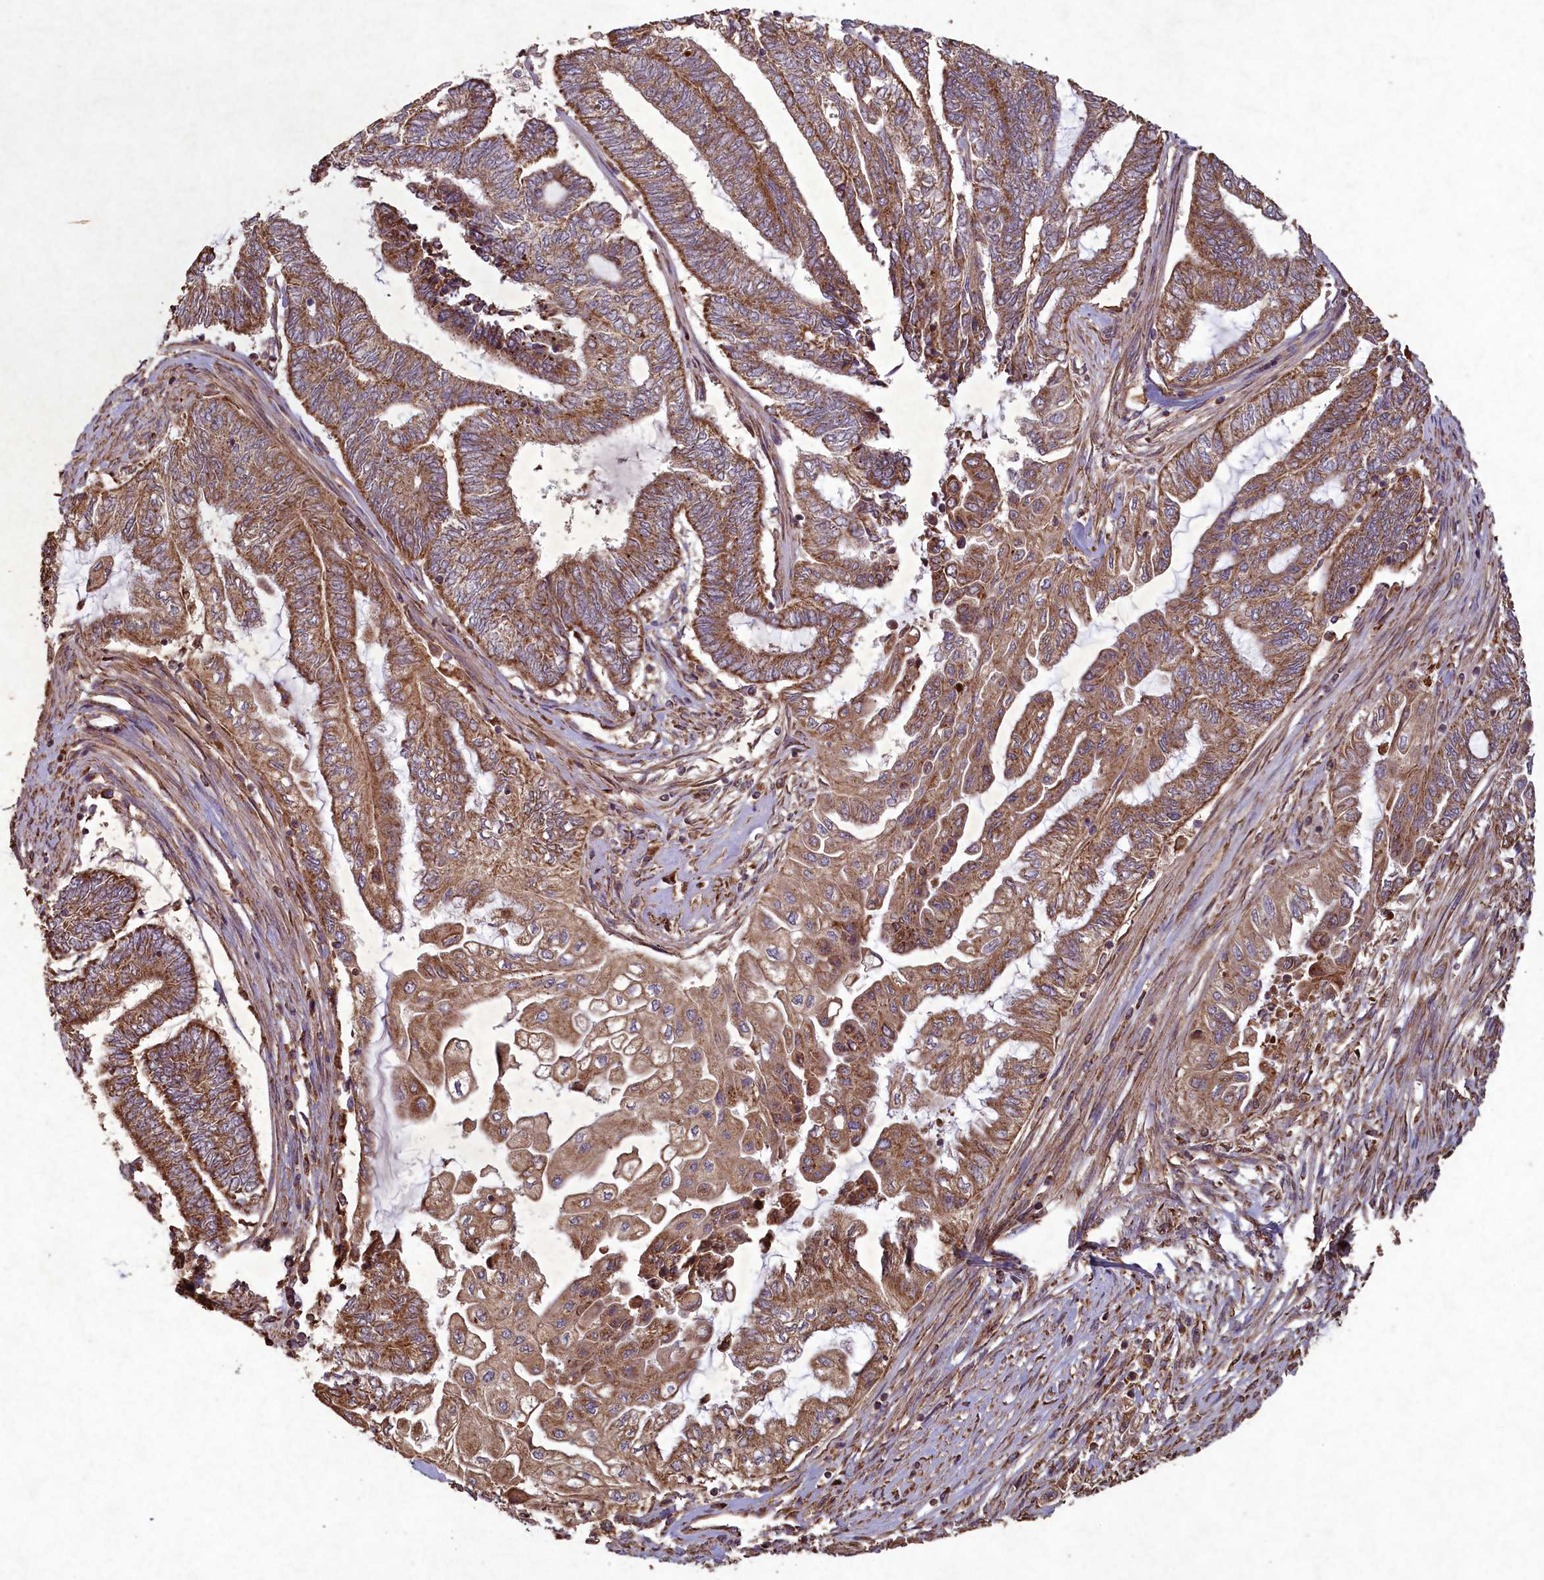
{"staining": {"intensity": "moderate", "quantity": ">75%", "location": "cytoplasmic/membranous"}, "tissue": "endometrial cancer", "cell_type": "Tumor cells", "image_type": "cancer", "snomed": [{"axis": "morphology", "description": "Adenocarcinoma, NOS"}, {"axis": "topography", "description": "Uterus"}, {"axis": "topography", "description": "Endometrium"}], "caption": "Tumor cells show medium levels of moderate cytoplasmic/membranous positivity in approximately >75% of cells in endometrial cancer.", "gene": "CIAO2B", "patient": {"sex": "female", "age": 70}}